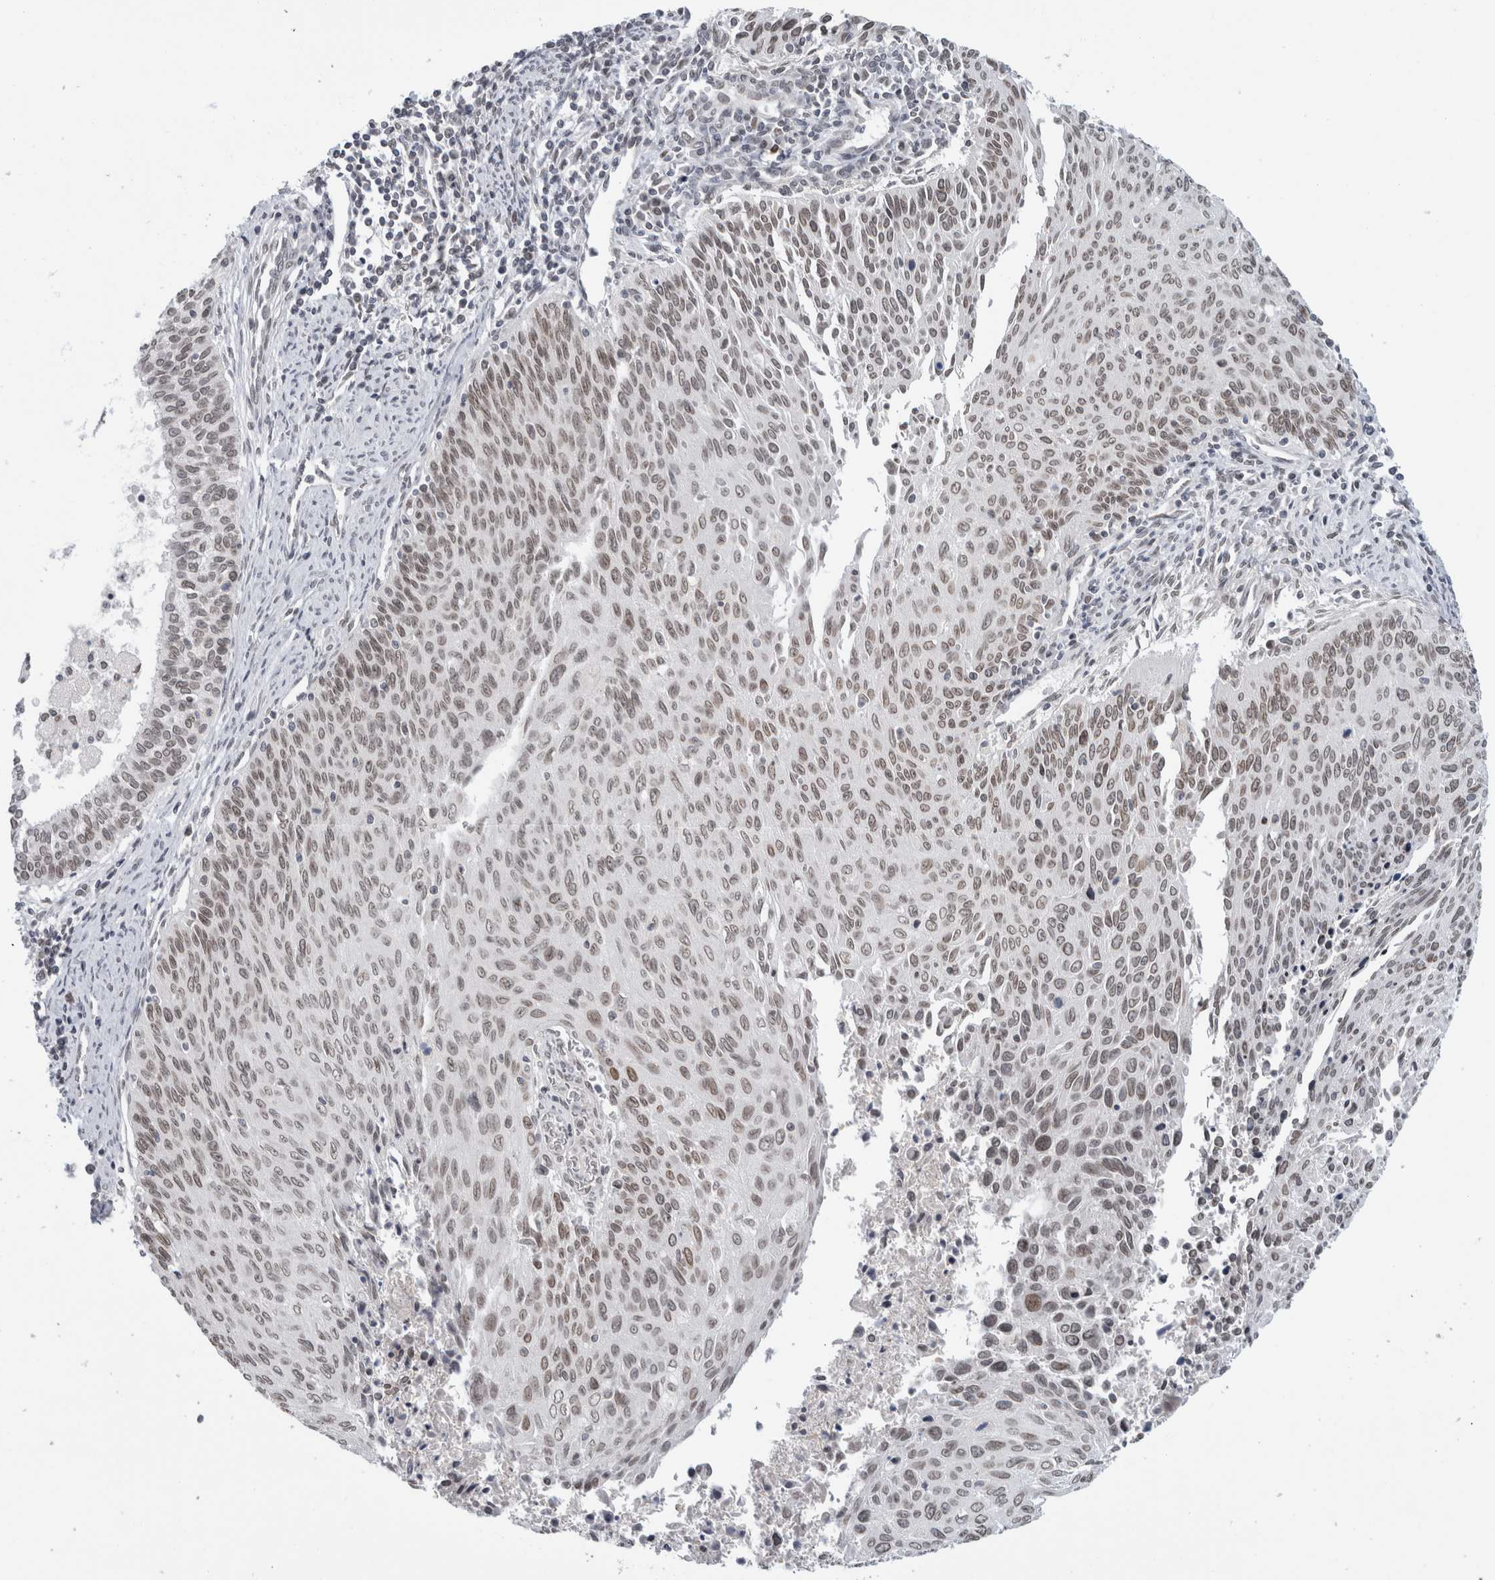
{"staining": {"intensity": "weak", "quantity": ">75%", "location": "cytoplasmic/membranous,nuclear"}, "tissue": "cervical cancer", "cell_type": "Tumor cells", "image_type": "cancer", "snomed": [{"axis": "morphology", "description": "Squamous cell carcinoma, NOS"}, {"axis": "topography", "description": "Cervix"}], "caption": "Cervical cancer stained with immunohistochemistry demonstrates weak cytoplasmic/membranous and nuclear staining in about >75% of tumor cells.", "gene": "ZNF770", "patient": {"sex": "female", "age": 55}}